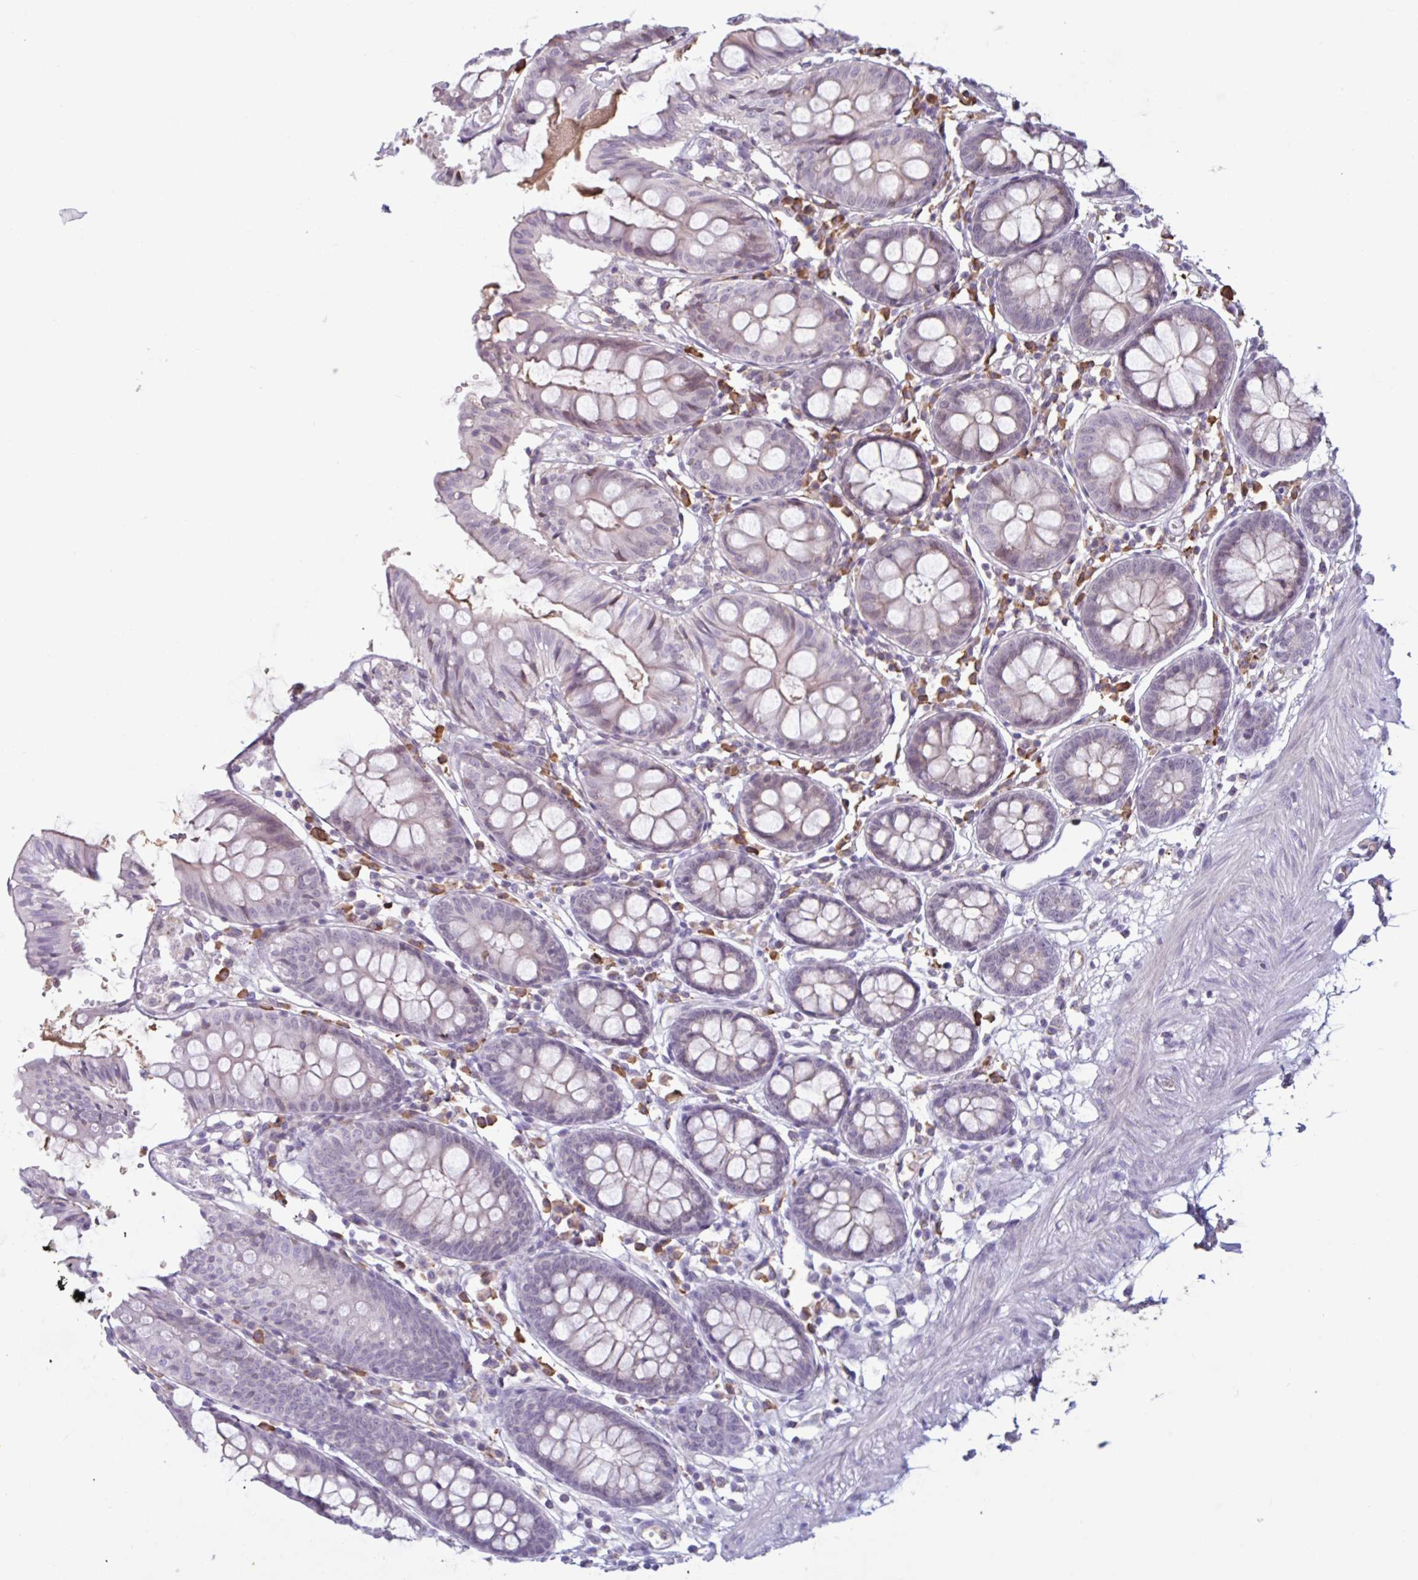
{"staining": {"intensity": "weak", "quantity": "25%-75%", "location": "cytoplasmic/membranous"}, "tissue": "colon", "cell_type": "Endothelial cells", "image_type": "normal", "snomed": [{"axis": "morphology", "description": "Normal tissue, NOS"}, {"axis": "topography", "description": "Colon"}], "caption": "DAB immunohistochemical staining of normal colon shows weak cytoplasmic/membranous protein expression in about 25%-75% of endothelial cells. (DAB IHC, brown staining for protein, blue staining for nuclei).", "gene": "TAF1D", "patient": {"sex": "female", "age": 84}}